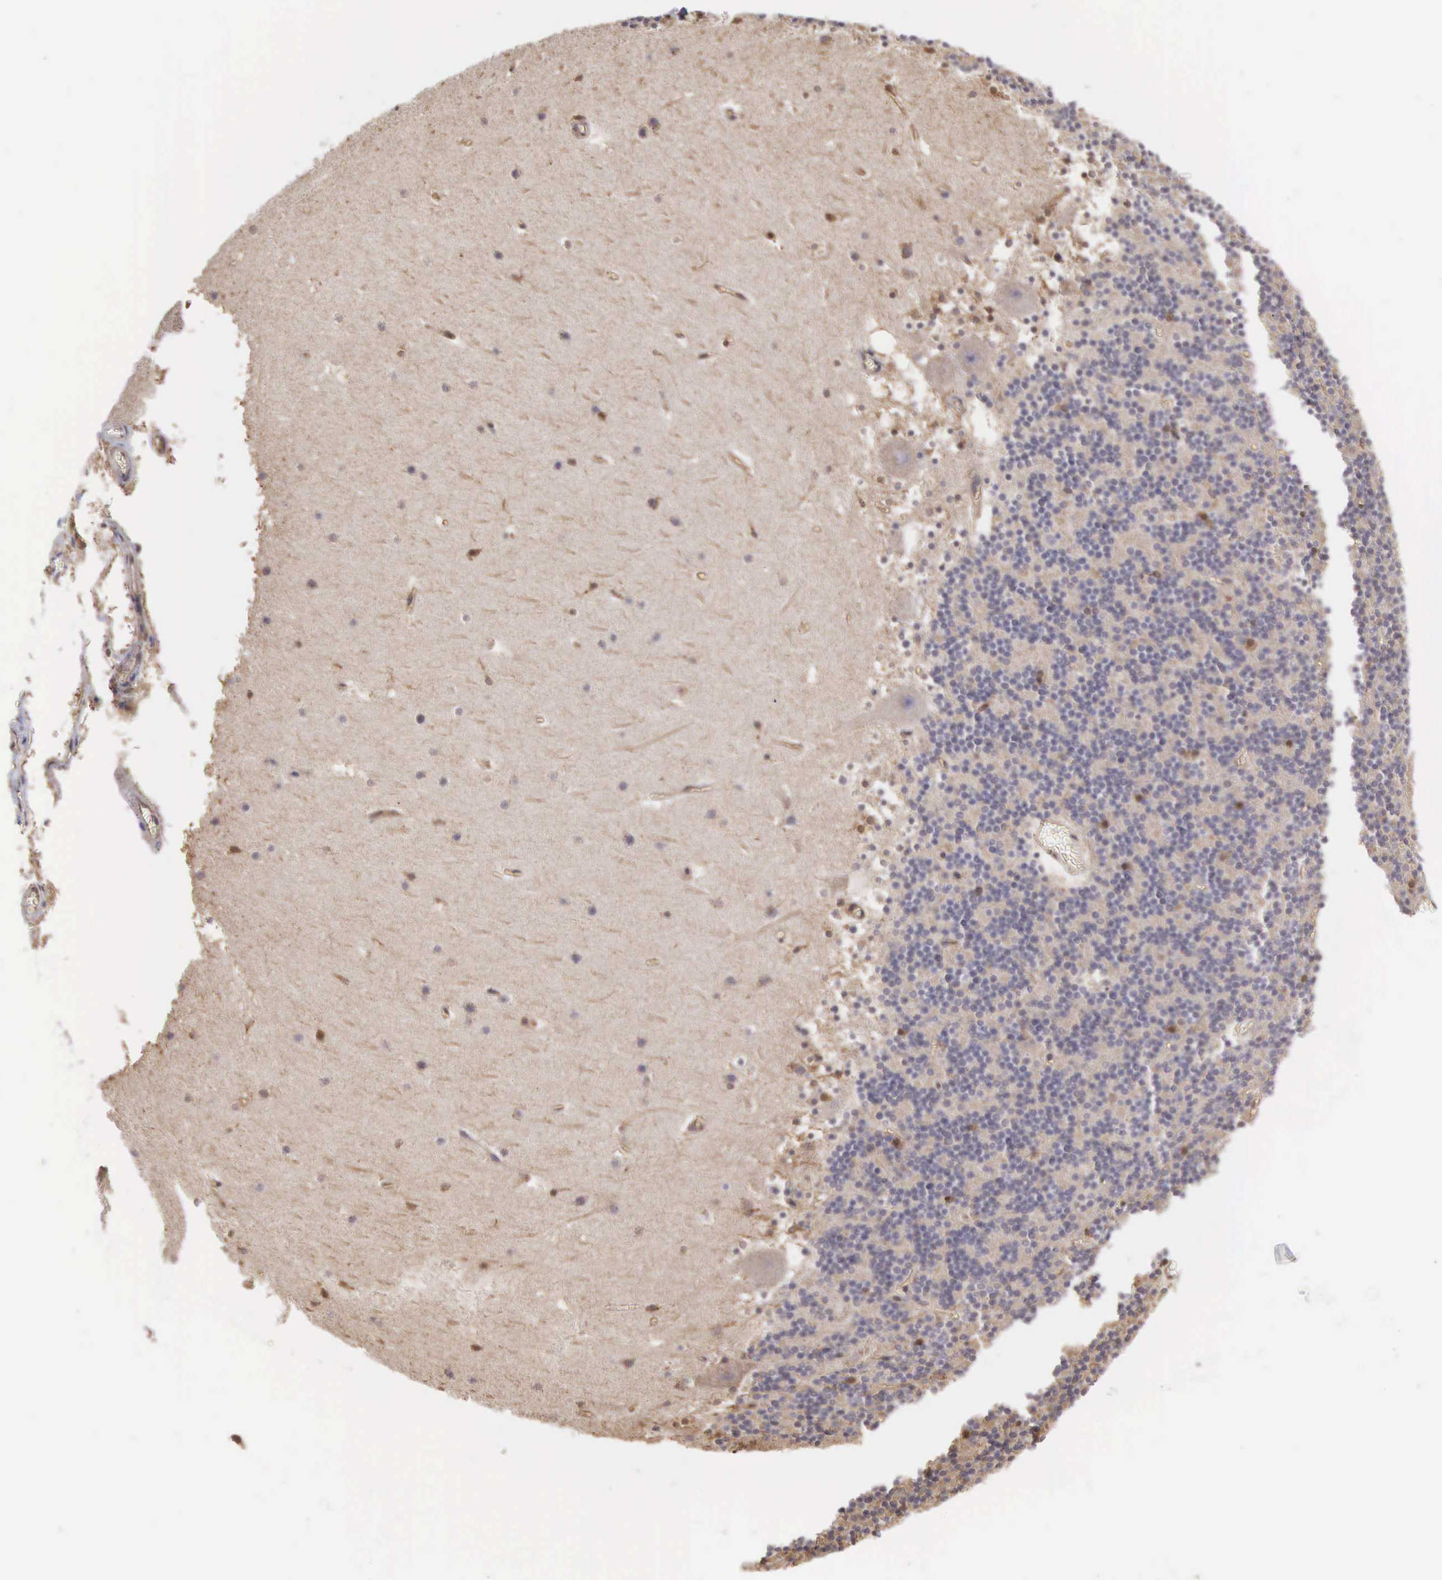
{"staining": {"intensity": "weak", "quantity": "<25%", "location": "cytoplasmic/membranous"}, "tissue": "cerebellum", "cell_type": "Cells in granular layer", "image_type": "normal", "snomed": [{"axis": "morphology", "description": "Normal tissue, NOS"}, {"axis": "topography", "description": "Cerebellum"}], "caption": "Immunohistochemical staining of unremarkable cerebellum reveals no significant staining in cells in granular layer.", "gene": "DHRS1", "patient": {"sex": "male", "age": 45}}